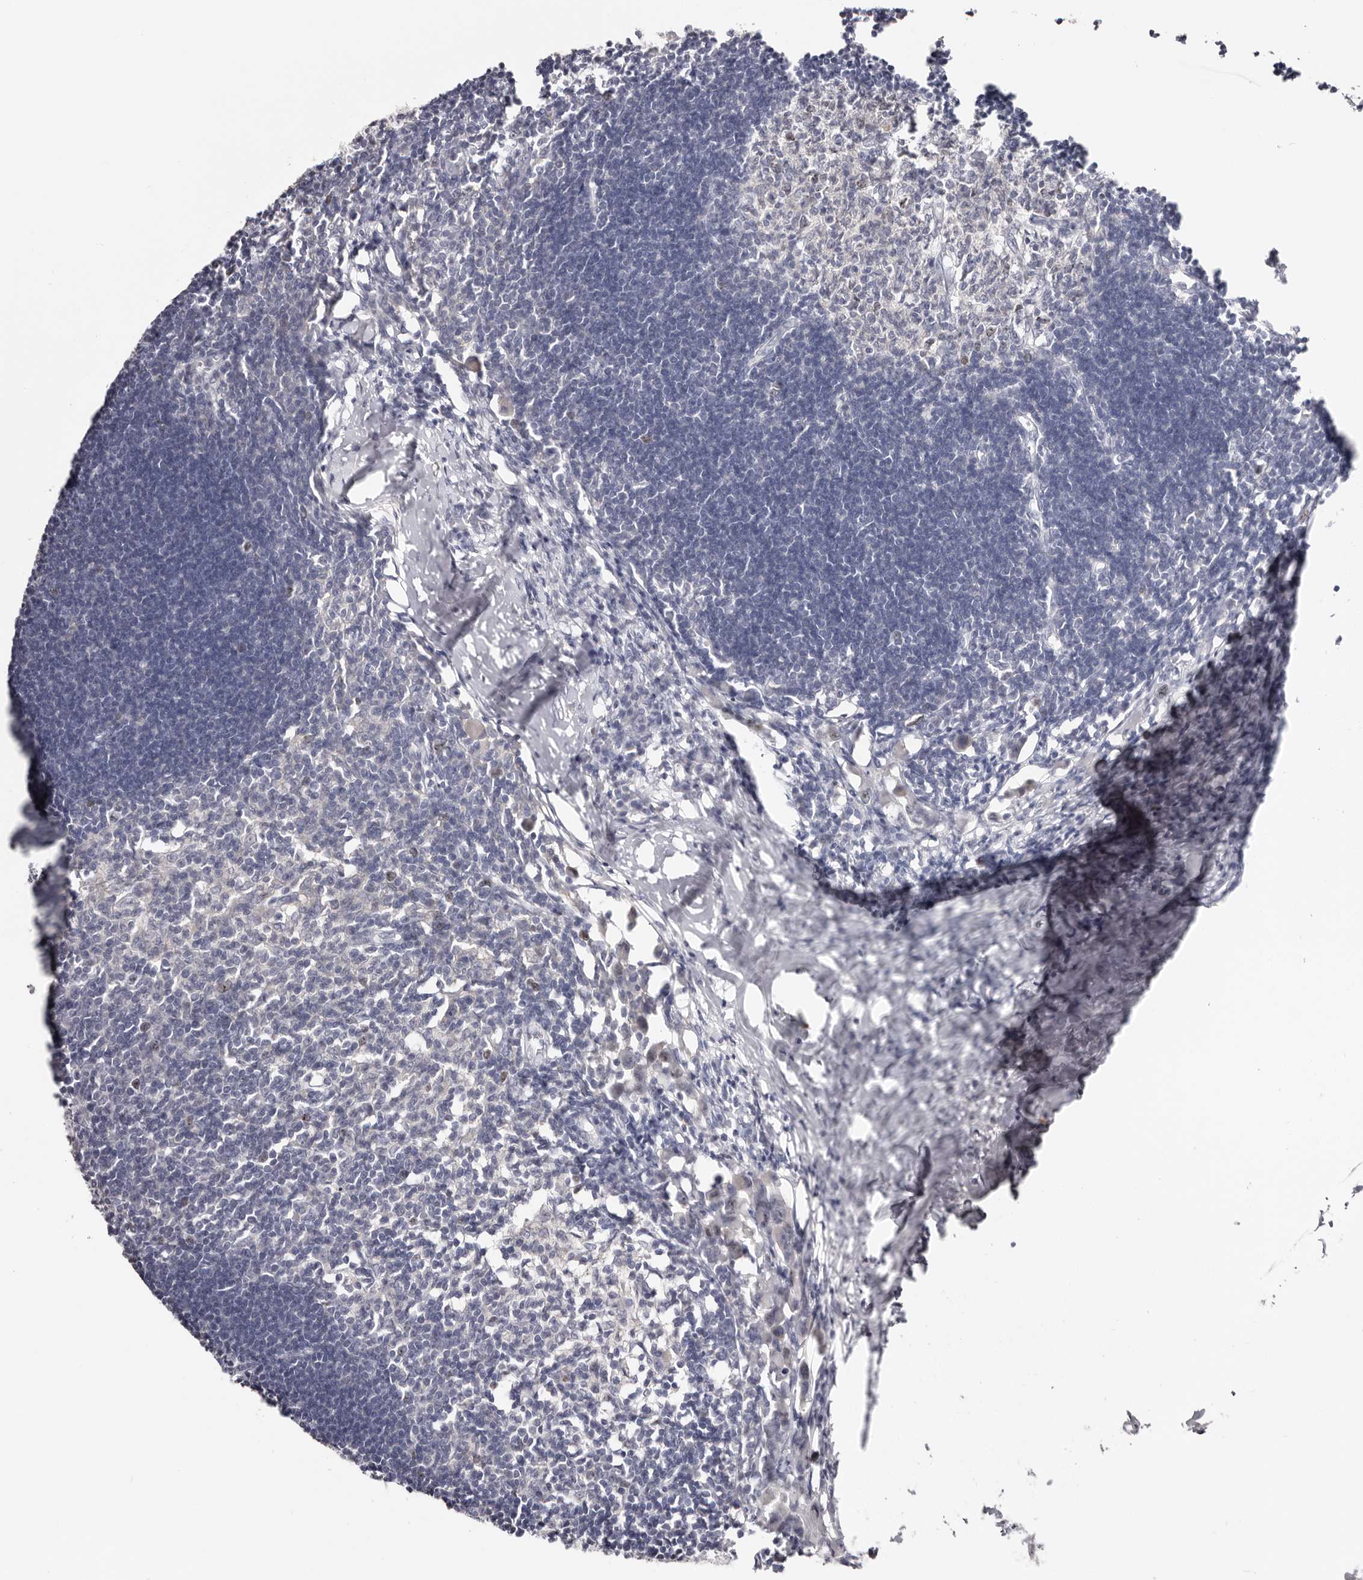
{"staining": {"intensity": "moderate", "quantity": "25%-75%", "location": "nuclear"}, "tissue": "lymph node", "cell_type": "Germinal center cells", "image_type": "normal", "snomed": [{"axis": "morphology", "description": "Normal tissue, NOS"}, {"axis": "morphology", "description": "Malignant melanoma, Metastatic site"}, {"axis": "topography", "description": "Lymph node"}], "caption": "About 25%-75% of germinal center cells in normal human lymph node reveal moderate nuclear protein expression as visualized by brown immunohistochemical staining.", "gene": "CCDC190", "patient": {"sex": "male", "age": 41}}